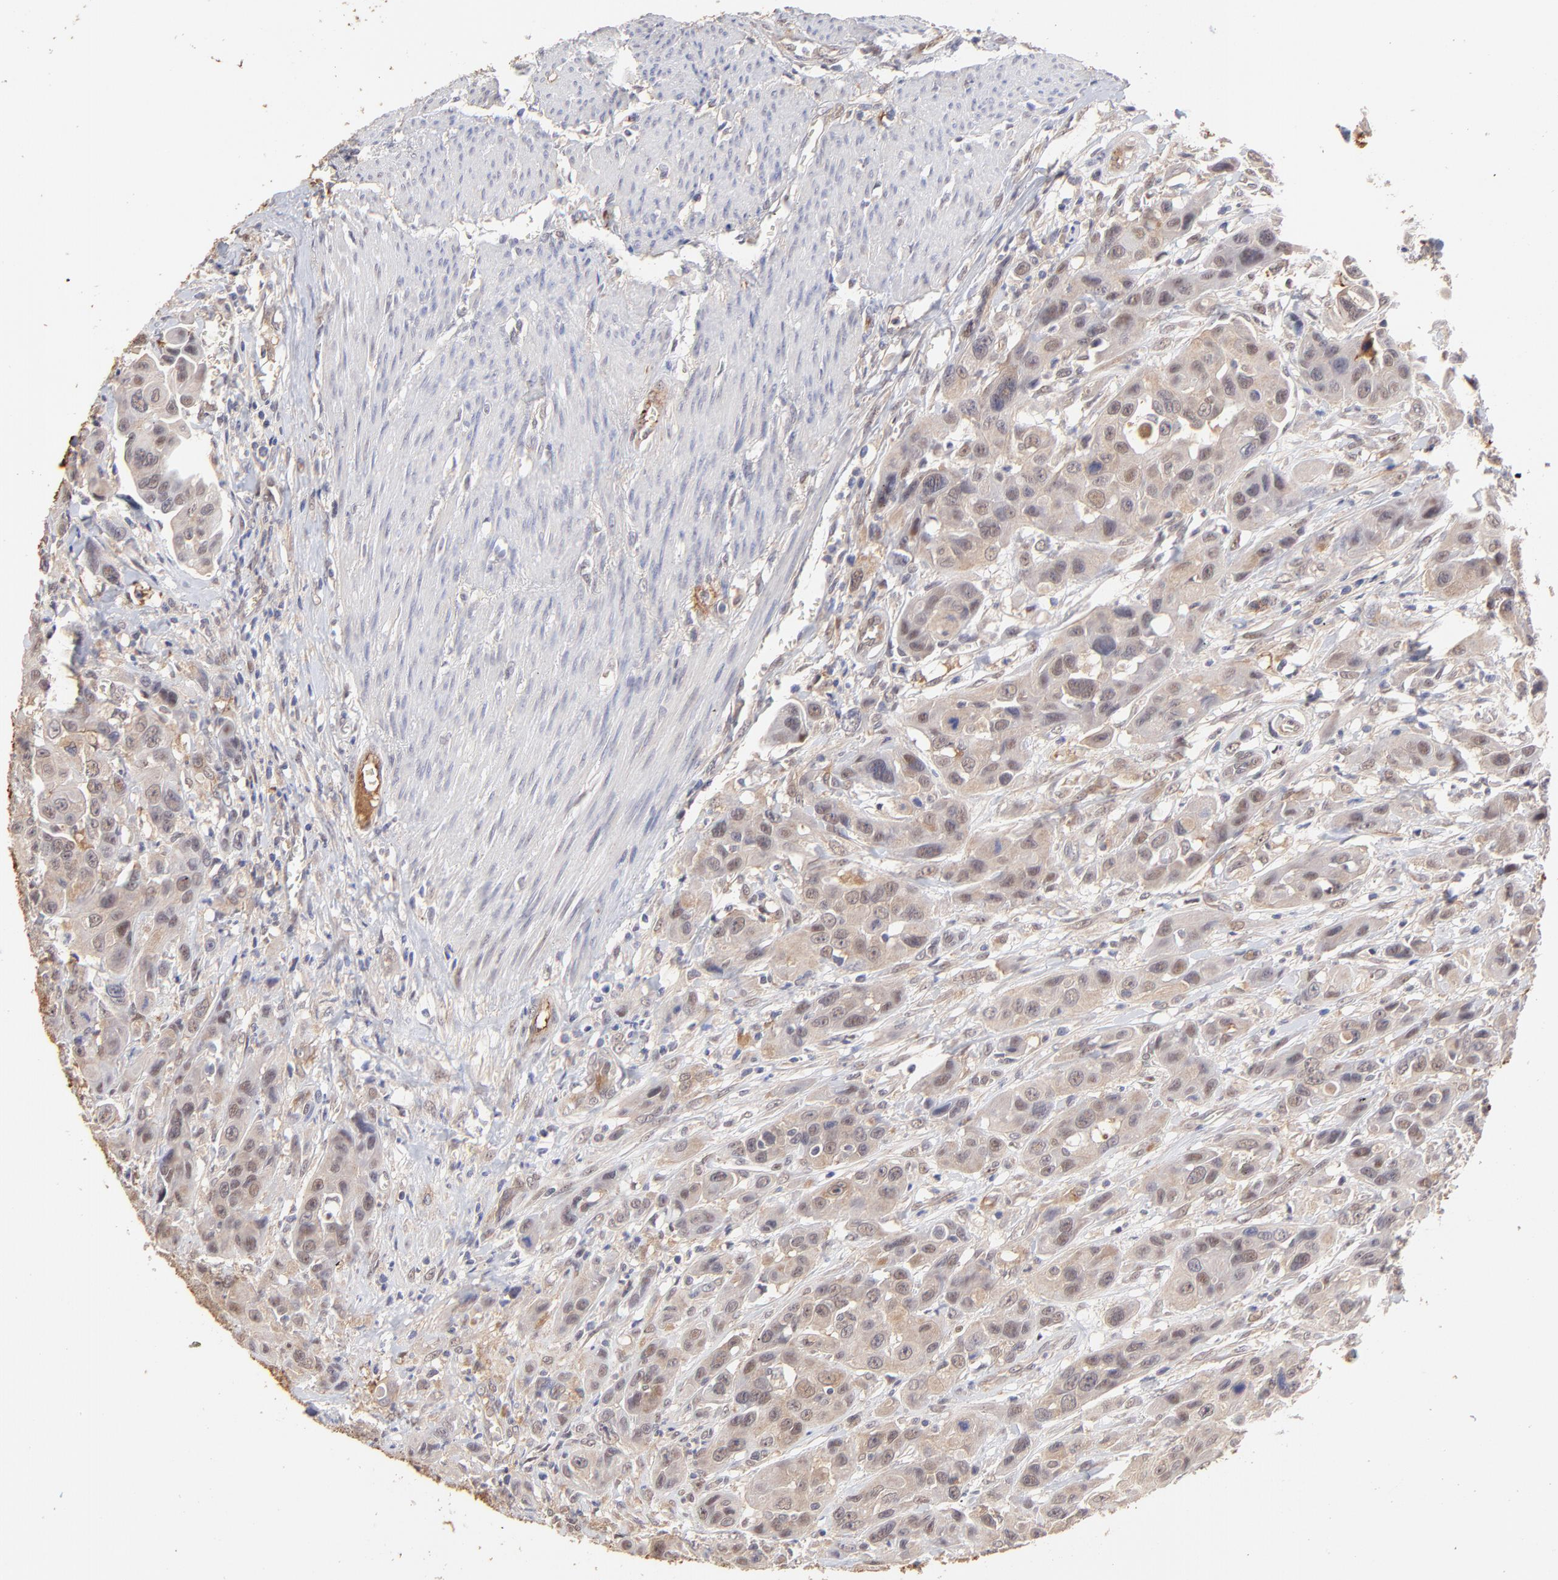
{"staining": {"intensity": "weak", "quantity": "25%-75%", "location": "cytoplasmic/membranous,nuclear"}, "tissue": "urothelial cancer", "cell_type": "Tumor cells", "image_type": "cancer", "snomed": [{"axis": "morphology", "description": "Urothelial carcinoma, High grade"}, {"axis": "topography", "description": "Urinary bladder"}], "caption": "Tumor cells exhibit weak cytoplasmic/membranous and nuclear staining in about 25%-75% of cells in urothelial cancer.", "gene": "PSMD14", "patient": {"sex": "male", "age": 73}}